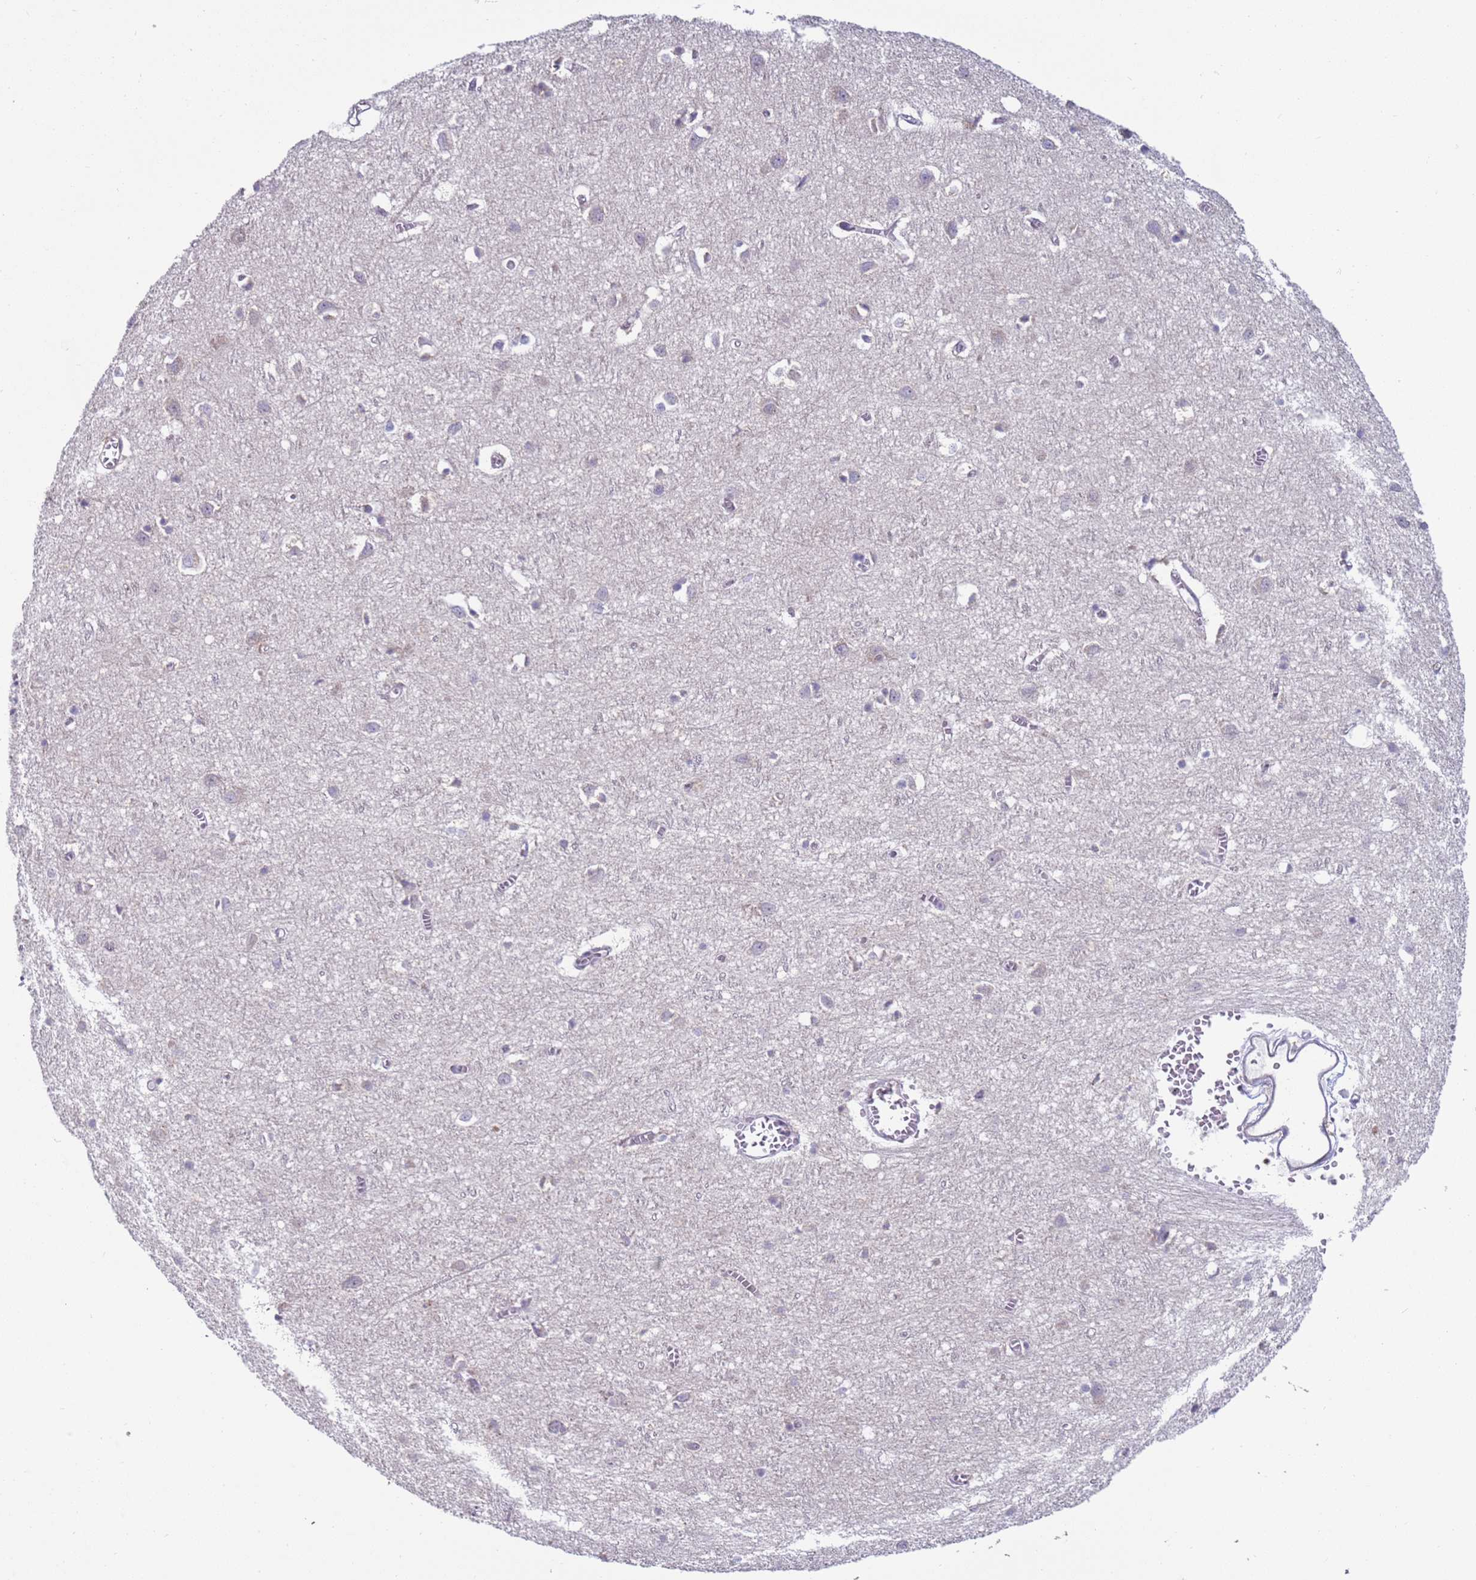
{"staining": {"intensity": "strong", "quantity": "<25%", "location": "cytoplasmic/membranous"}, "tissue": "cerebral cortex", "cell_type": "Endothelial cells", "image_type": "normal", "snomed": [{"axis": "morphology", "description": "Normal tissue, NOS"}, {"axis": "topography", "description": "Cerebral cortex"}], "caption": "Endothelial cells demonstrate strong cytoplasmic/membranous expression in approximately <25% of cells in benign cerebral cortex. Immunohistochemistry (ihc) stains the protein in brown and the nuclei are stained blue.", "gene": "SNAPC4", "patient": {"sex": "female", "age": 64}}